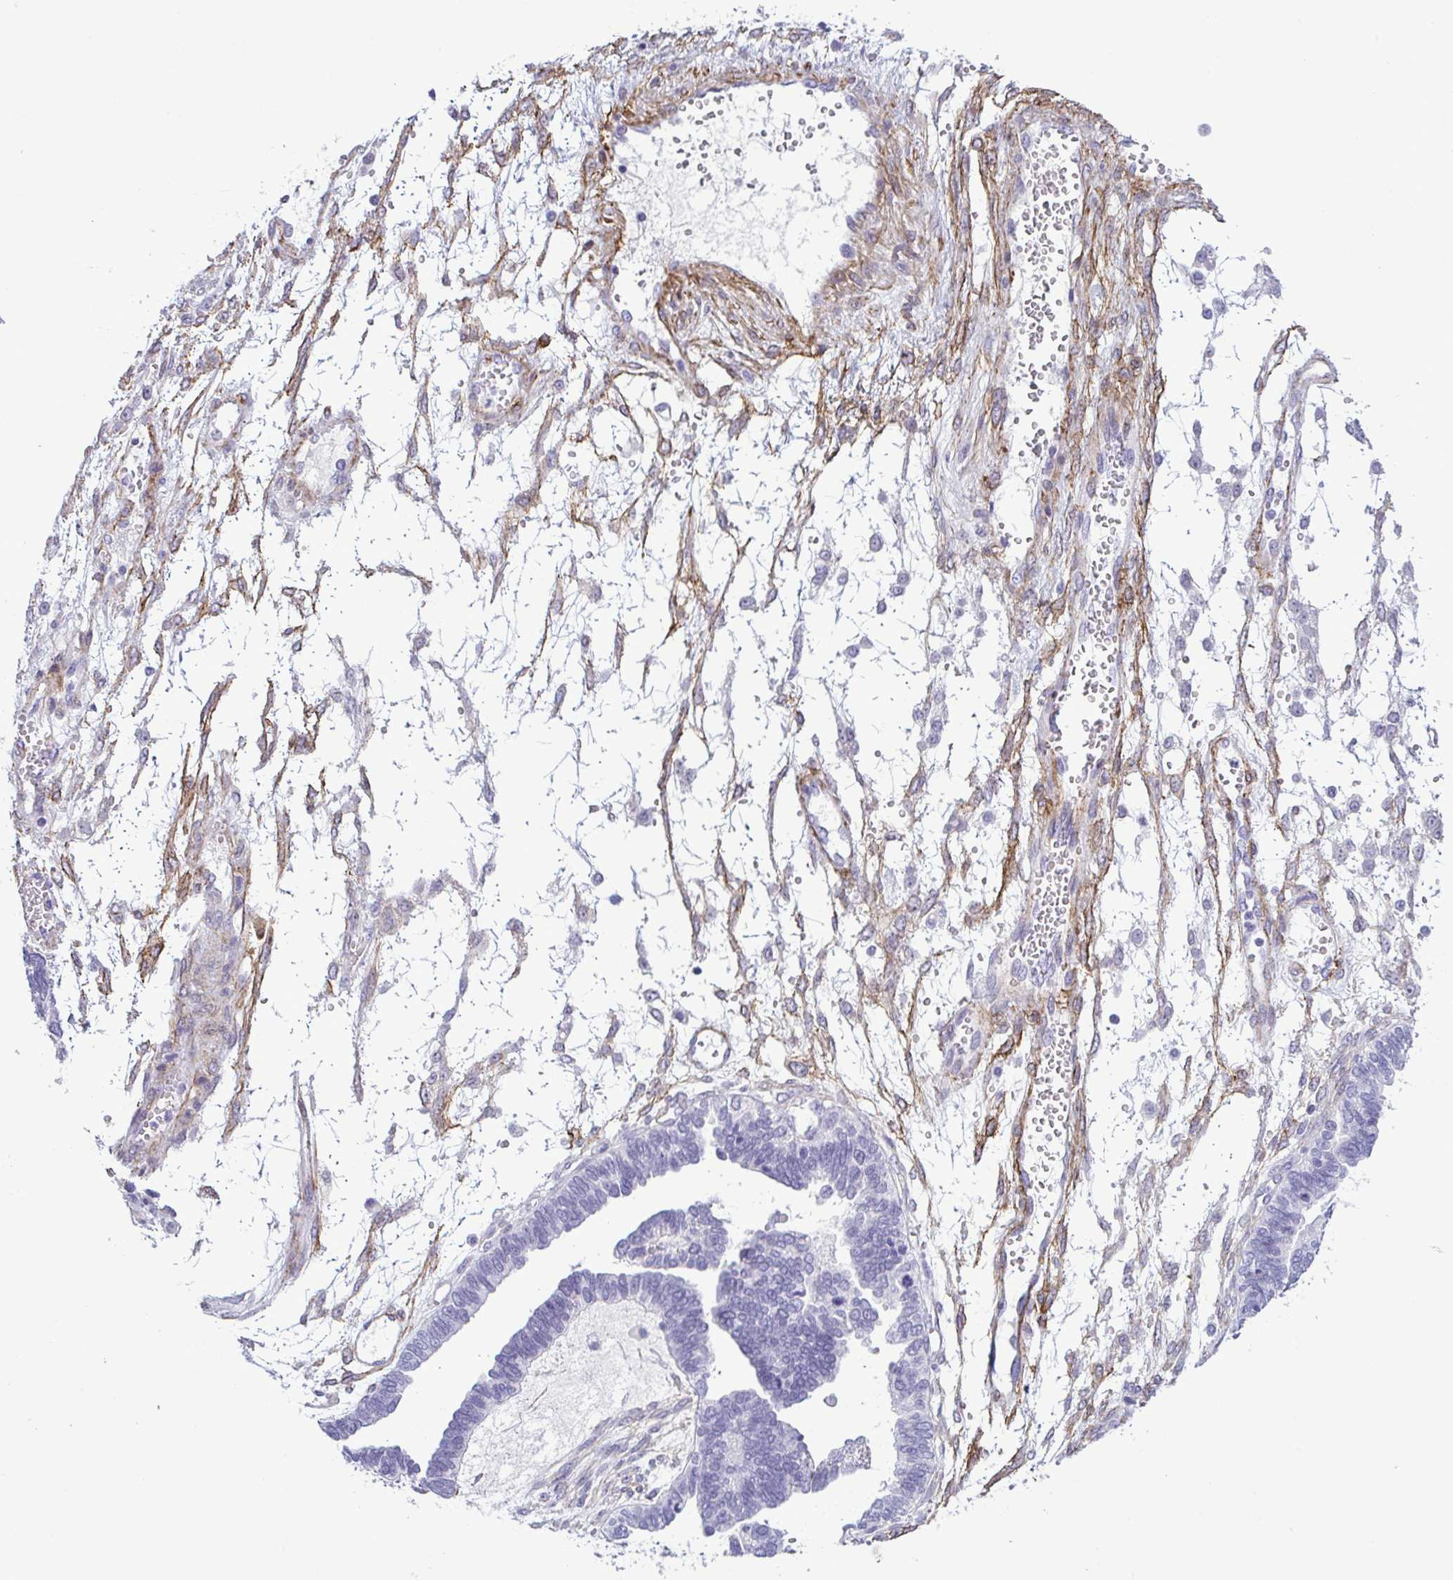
{"staining": {"intensity": "negative", "quantity": "none", "location": "none"}, "tissue": "ovarian cancer", "cell_type": "Tumor cells", "image_type": "cancer", "snomed": [{"axis": "morphology", "description": "Cystadenocarcinoma, serous, NOS"}, {"axis": "topography", "description": "Ovary"}], "caption": "IHC histopathology image of neoplastic tissue: ovarian serous cystadenocarcinoma stained with DAB (3,3'-diaminobenzidine) demonstrates no significant protein positivity in tumor cells.", "gene": "SYNPO2L", "patient": {"sex": "female", "age": 51}}